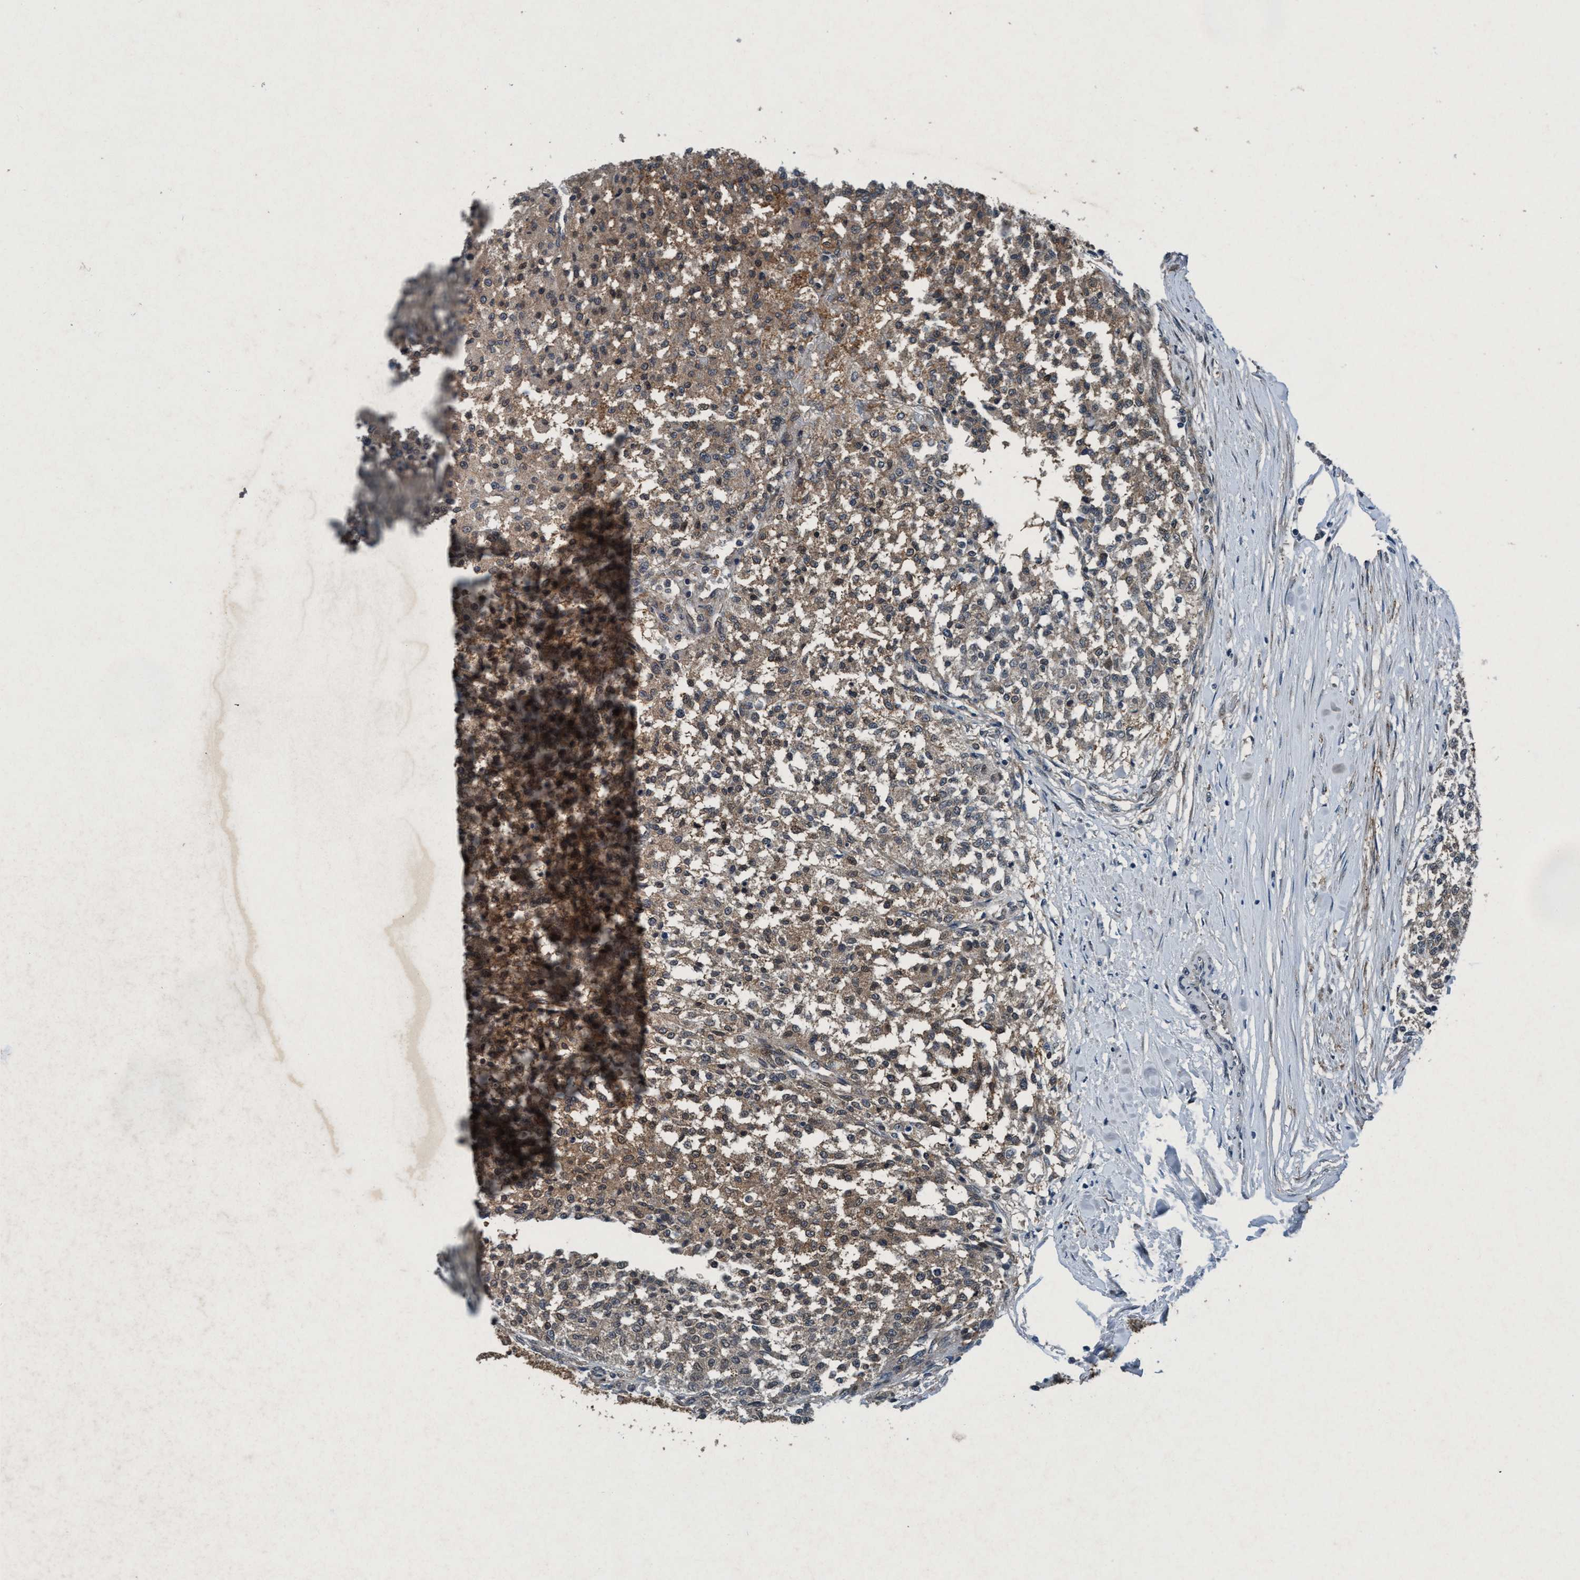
{"staining": {"intensity": "moderate", "quantity": ">75%", "location": "cytoplasmic/membranous"}, "tissue": "testis cancer", "cell_type": "Tumor cells", "image_type": "cancer", "snomed": [{"axis": "morphology", "description": "Seminoma, NOS"}, {"axis": "topography", "description": "Testis"}], "caption": "Seminoma (testis) was stained to show a protein in brown. There is medium levels of moderate cytoplasmic/membranous positivity in about >75% of tumor cells.", "gene": "AKT1S1", "patient": {"sex": "male", "age": 59}}